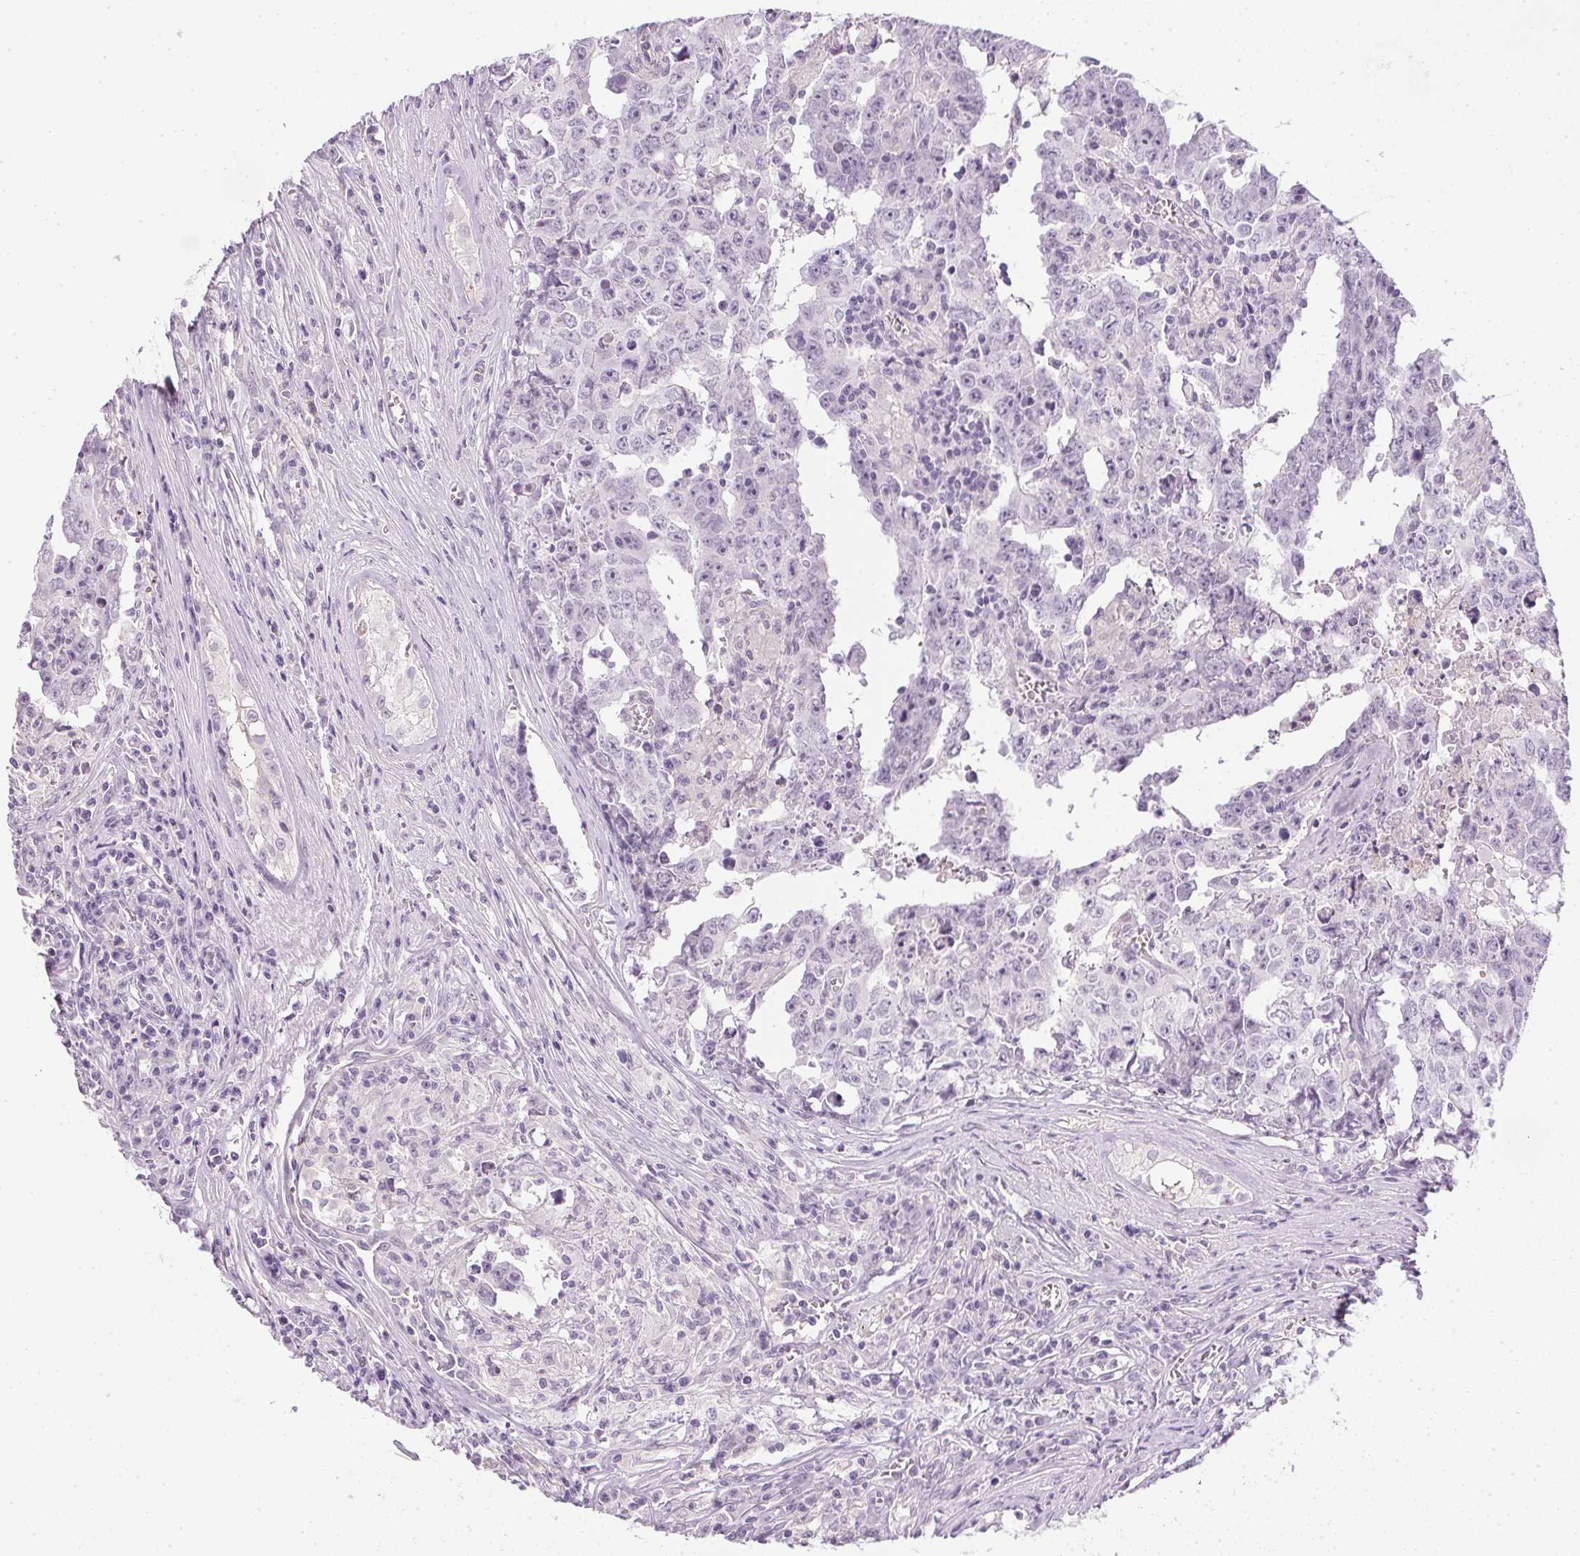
{"staining": {"intensity": "negative", "quantity": "none", "location": "none"}, "tissue": "testis cancer", "cell_type": "Tumor cells", "image_type": "cancer", "snomed": [{"axis": "morphology", "description": "Carcinoma, Embryonal, NOS"}, {"axis": "topography", "description": "Testis"}], "caption": "Photomicrograph shows no protein positivity in tumor cells of embryonal carcinoma (testis) tissue.", "gene": "PRL", "patient": {"sex": "male", "age": 22}}